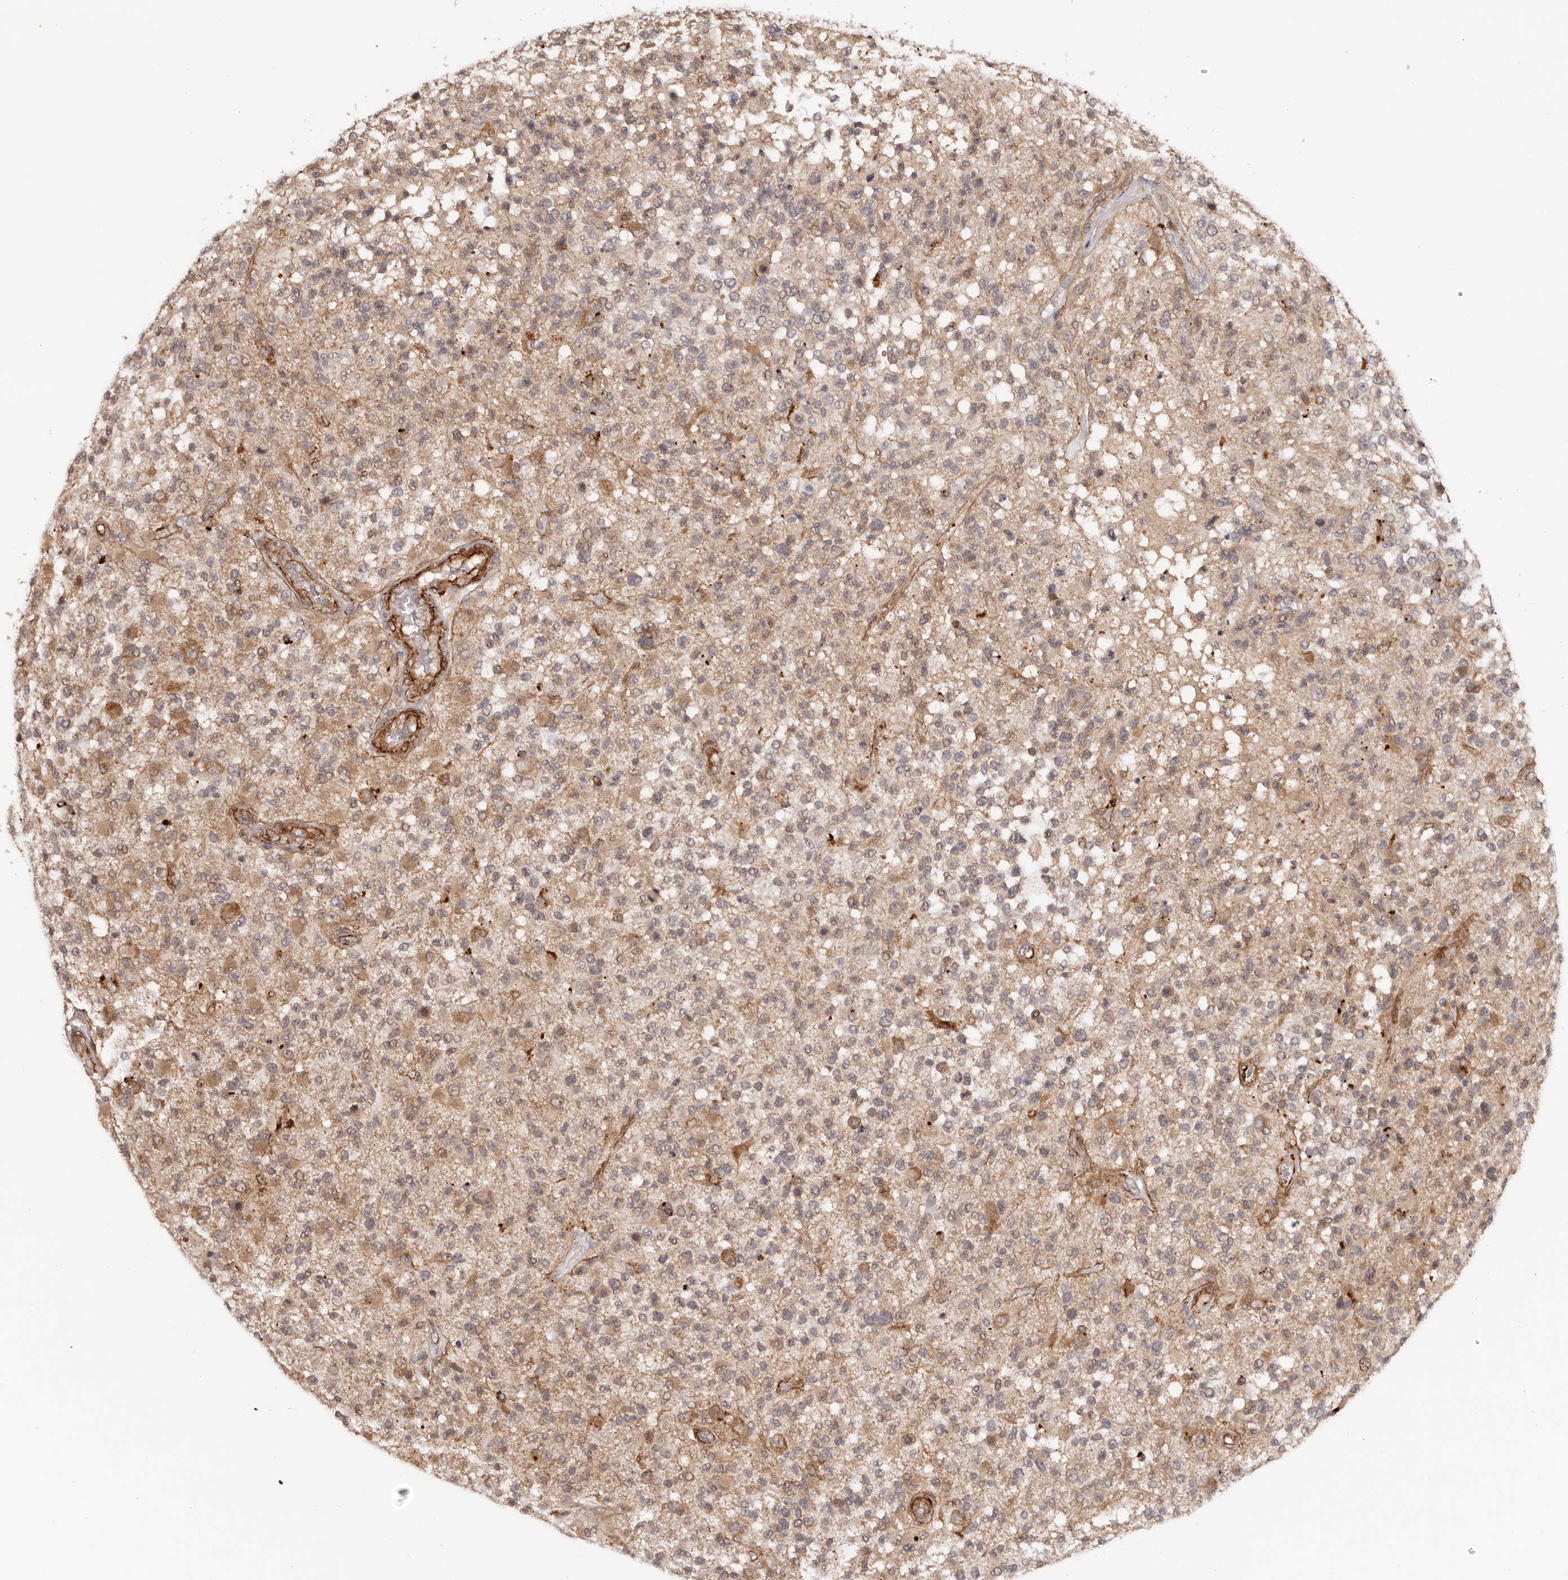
{"staining": {"intensity": "weak", "quantity": "25%-75%", "location": "cytoplasmic/membranous"}, "tissue": "glioma", "cell_type": "Tumor cells", "image_type": "cancer", "snomed": [{"axis": "morphology", "description": "Glioma, malignant, High grade"}, {"axis": "morphology", "description": "Glioblastoma, NOS"}, {"axis": "topography", "description": "Brain"}], "caption": "The immunohistochemical stain shows weak cytoplasmic/membranous expression in tumor cells of glioblastoma tissue. The staining was performed using DAB (3,3'-diaminobenzidine) to visualize the protein expression in brown, while the nuclei were stained in blue with hematoxylin (Magnification: 20x).", "gene": "MICAL2", "patient": {"sex": "male", "age": 60}}